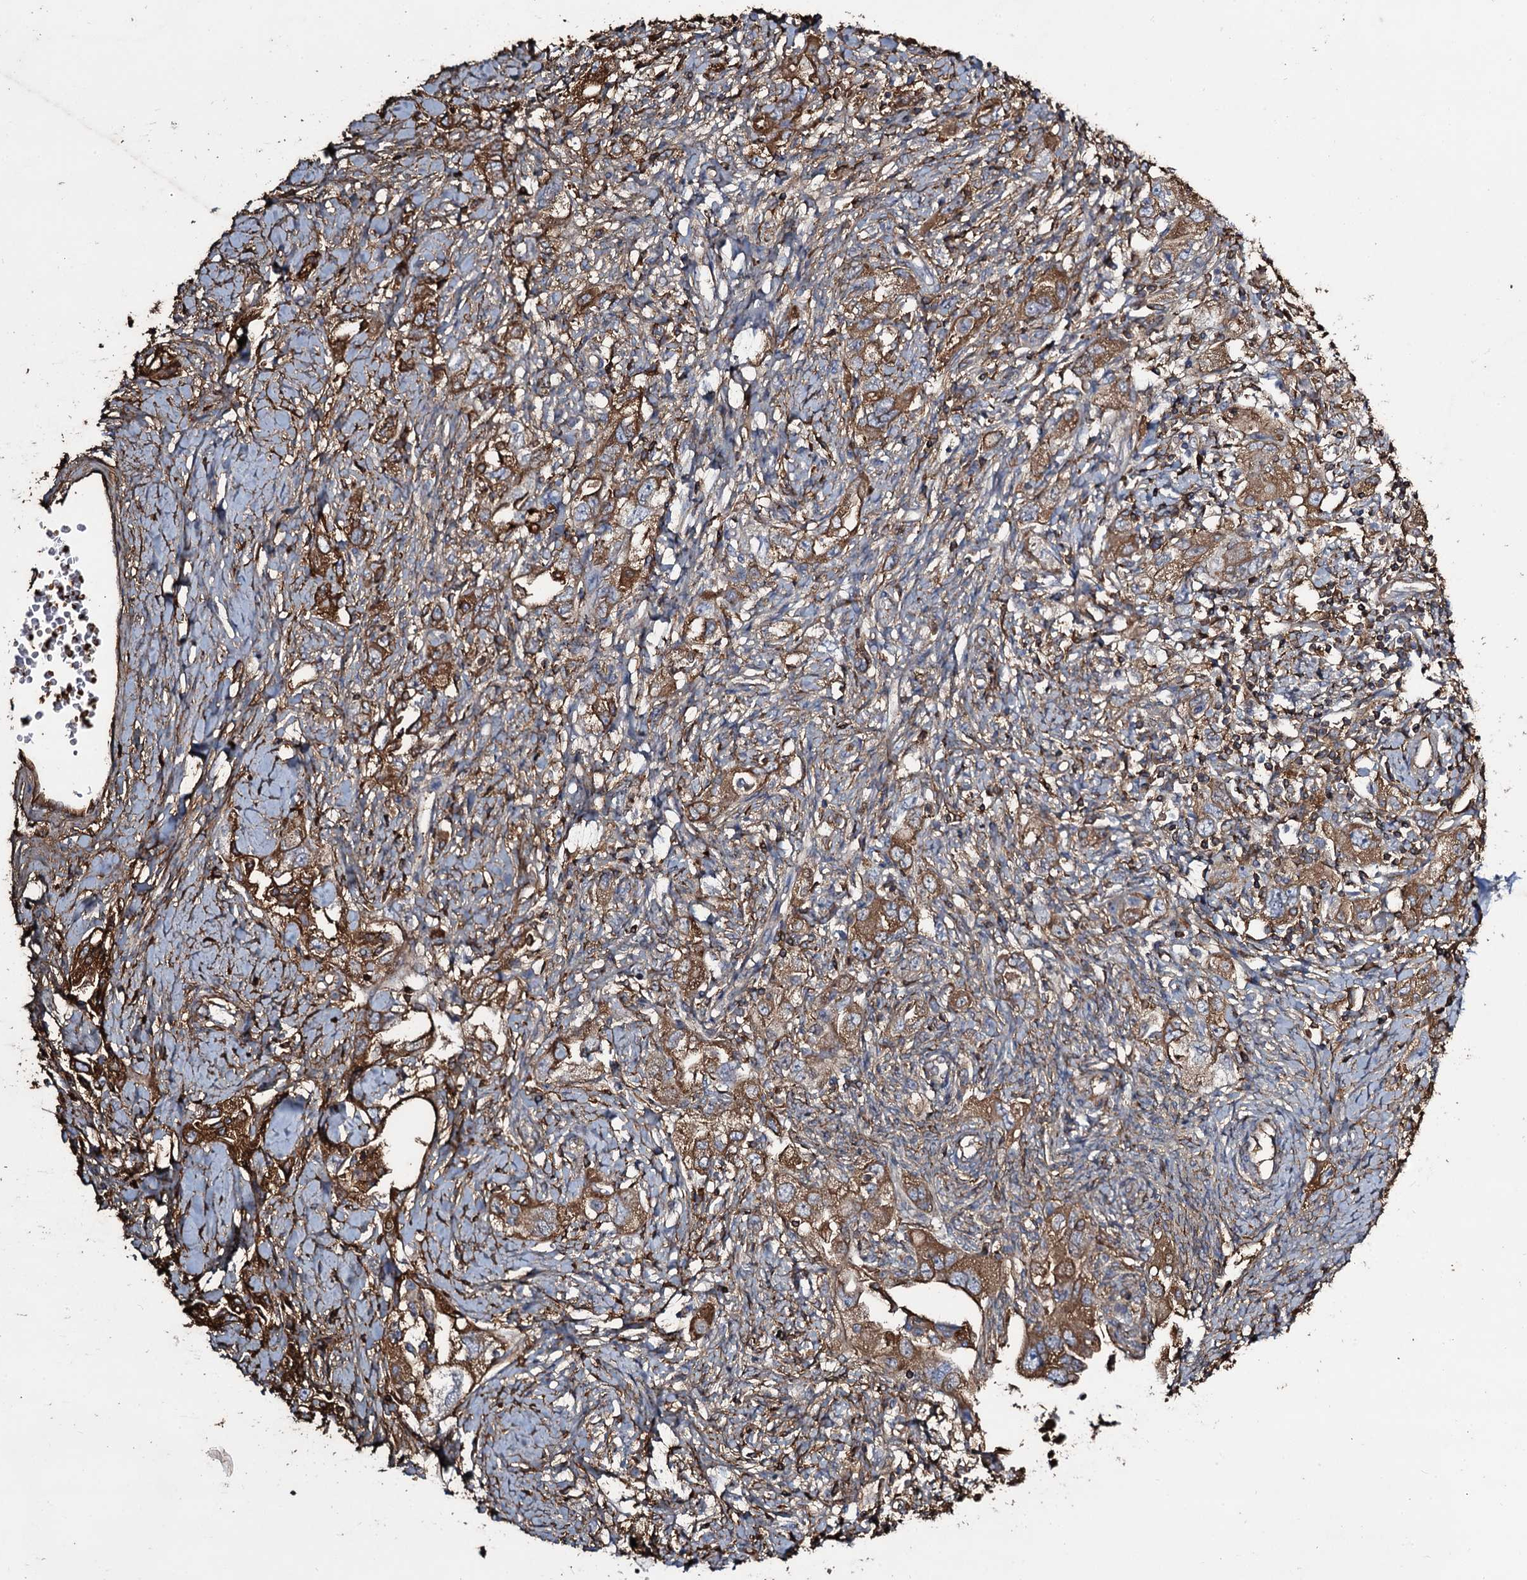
{"staining": {"intensity": "moderate", "quantity": ">75%", "location": "cytoplasmic/membranous"}, "tissue": "ovarian cancer", "cell_type": "Tumor cells", "image_type": "cancer", "snomed": [{"axis": "morphology", "description": "Carcinoma, NOS"}, {"axis": "morphology", "description": "Cystadenocarcinoma, serous, NOS"}, {"axis": "topography", "description": "Ovary"}], "caption": "Tumor cells reveal medium levels of moderate cytoplasmic/membranous positivity in approximately >75% of cells in human serous cystadenocarcinoma (ovarian).", "gene": "EDN1", "patient": {"sex": "female", "age": 69}}